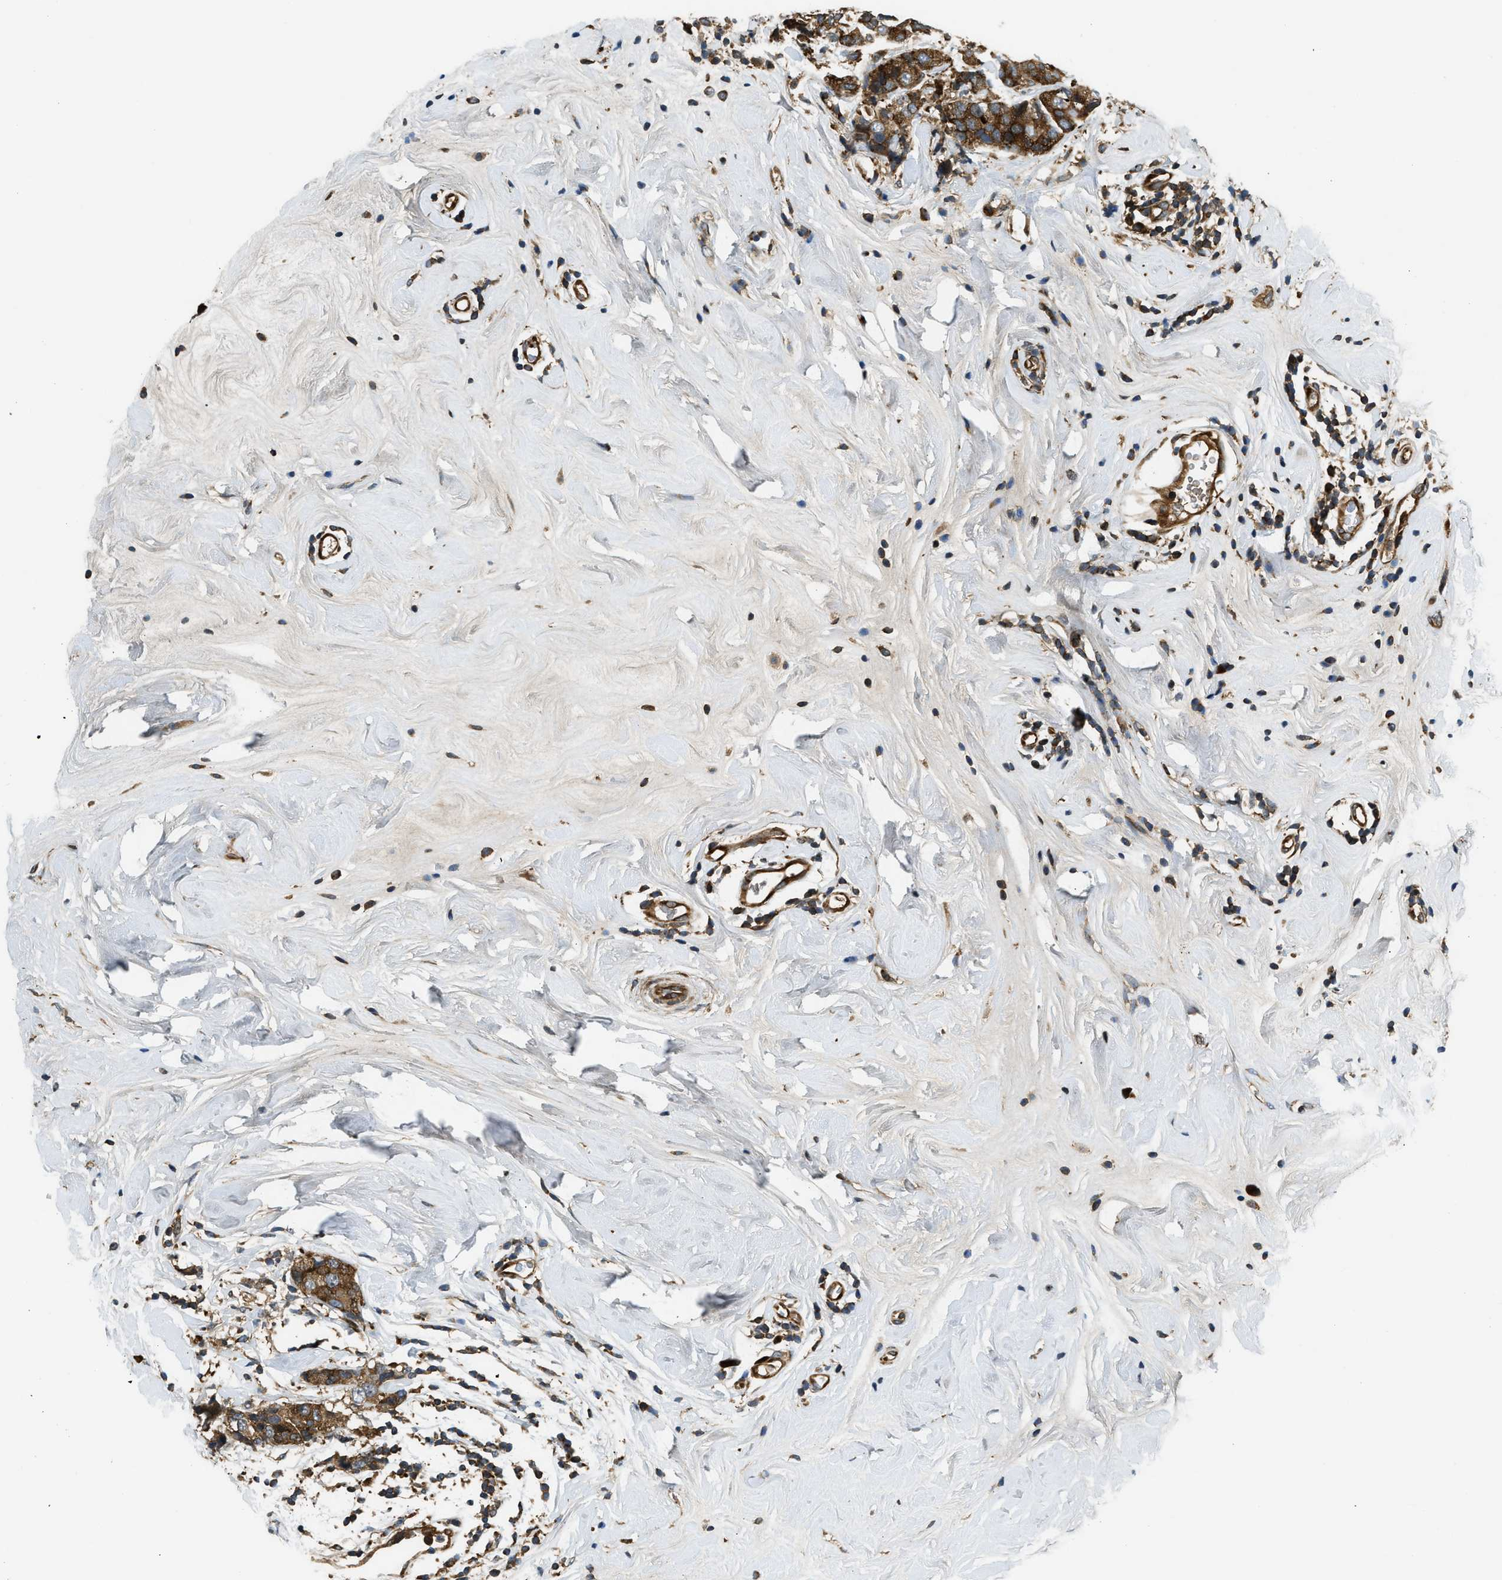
{"staining": {"intensity": "strong", "quantity": ">75%", "location": "cytoplasmic/membranous"}, "tissue": "breast cancer", "cell_type": "Tumor cells", "image_type": "cancer", "snomed": [{"axis": "morphology", "description": "Lobular carcinoma"}, {"axis": "topography", "description": "Breast"}], "caption": "A brown stain highlights strong cytoplasmic/membranous expression of a protein in human breast cancer (lobular carcinoma) tumor cells. (DAB IHC with brightfield microscopy, high magnification).", "gene": "RASGRF2", "patient": {"sex": "female", "age": 59}}